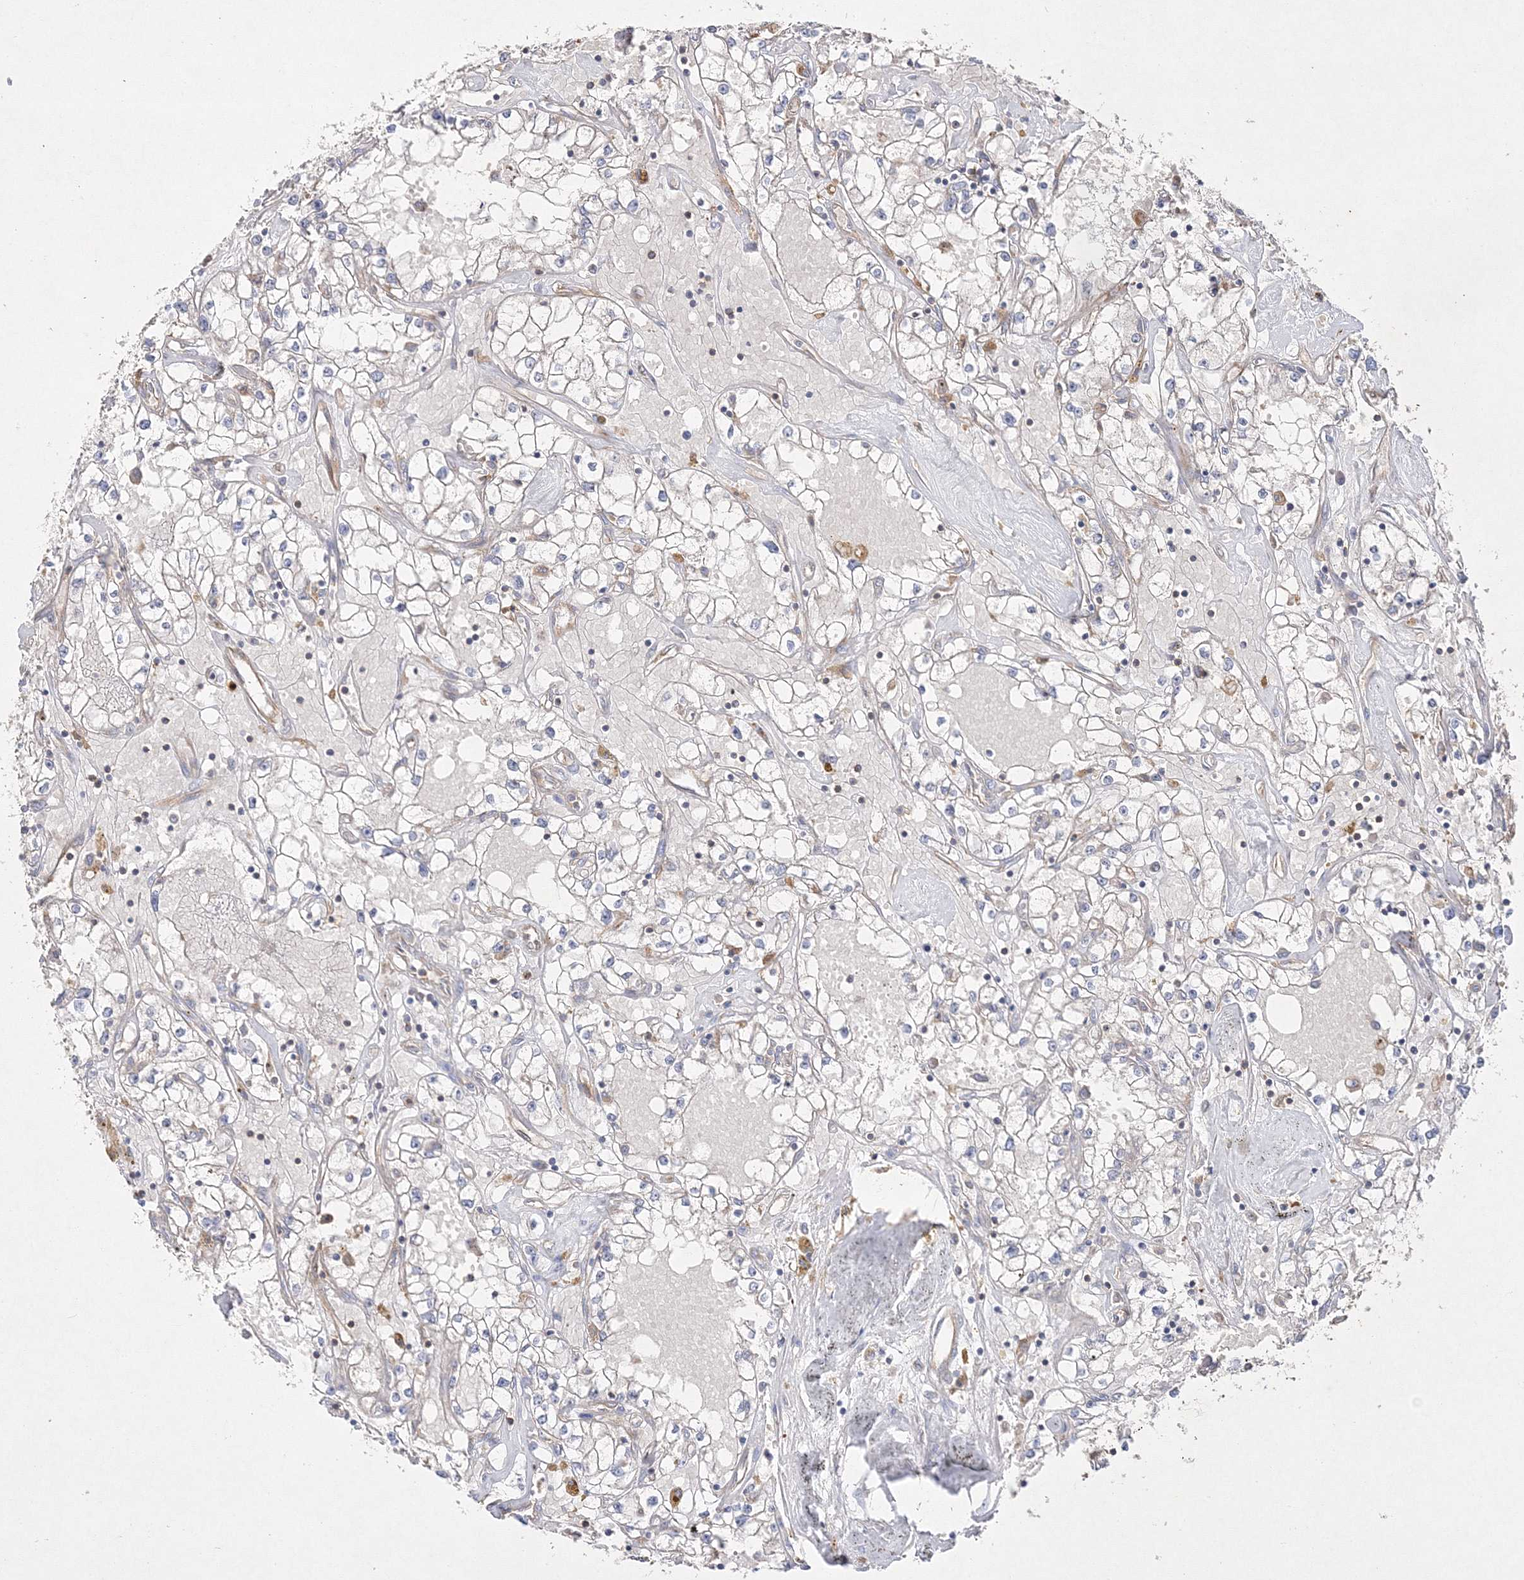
{"staining": {"intensity": "negative", "quantity": "none", "location": "none"}, "tissue": "renal cancer", "cell_type": "Tumor cells", "image_type": "cancer", "snomed": [{"axis": "morphology", "description": "Adenocarcinoma, NOS"}, {"axis": "topography", "description": "Kidney"}], "caption": "An IHC photomicrograph of renal adenocarcinoma is shown. There is no staining in tumor cells of renal adenocarcinoma.", "gene": "WDR37", "patient": {"sex": "male", "age": 56}}